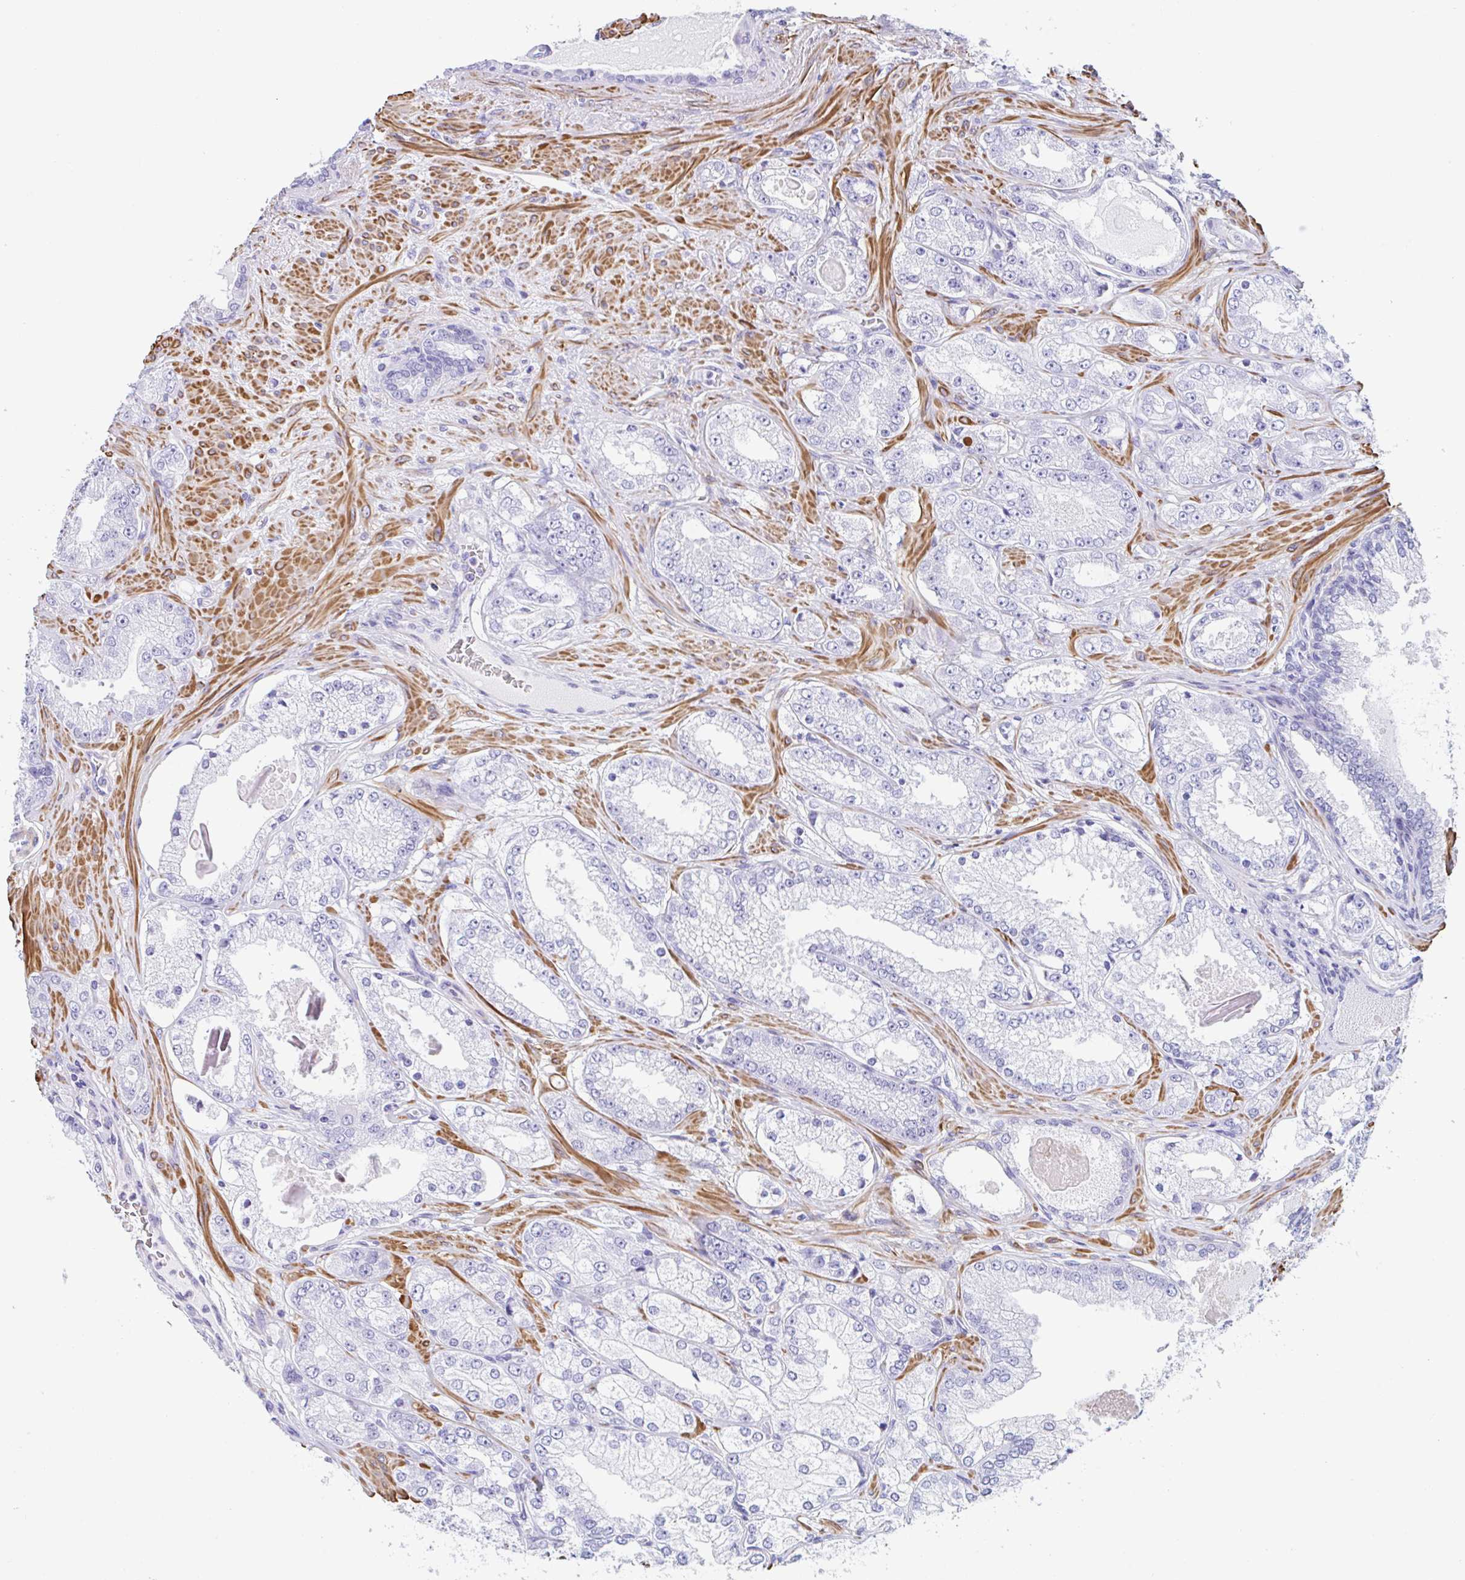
{"staining": {"intensity": "negative", "quantity": "none", "location": "none"}, "tissue": "prostate cancer", "cell_type": "Tumor cells", "image_type": "cancer", "snomed": [{"axis": "morphology", "description": "Normal tissue, NOS"}, {"axis": "morphology", "description": "Adenocarcinoma, High grade"}, {"axis": "topography", "description": "Prostate"}, {"axis": "topography", "description": "Peripheral nerve tissue"}], "caption": "Immunohistochemical staining of human prostate cancer (high-grade adenocarcinoma) reveals no significant staining in tumor cells.", "gene": "TAS2R41", "patient": {"sex": "male", "age": 68}}